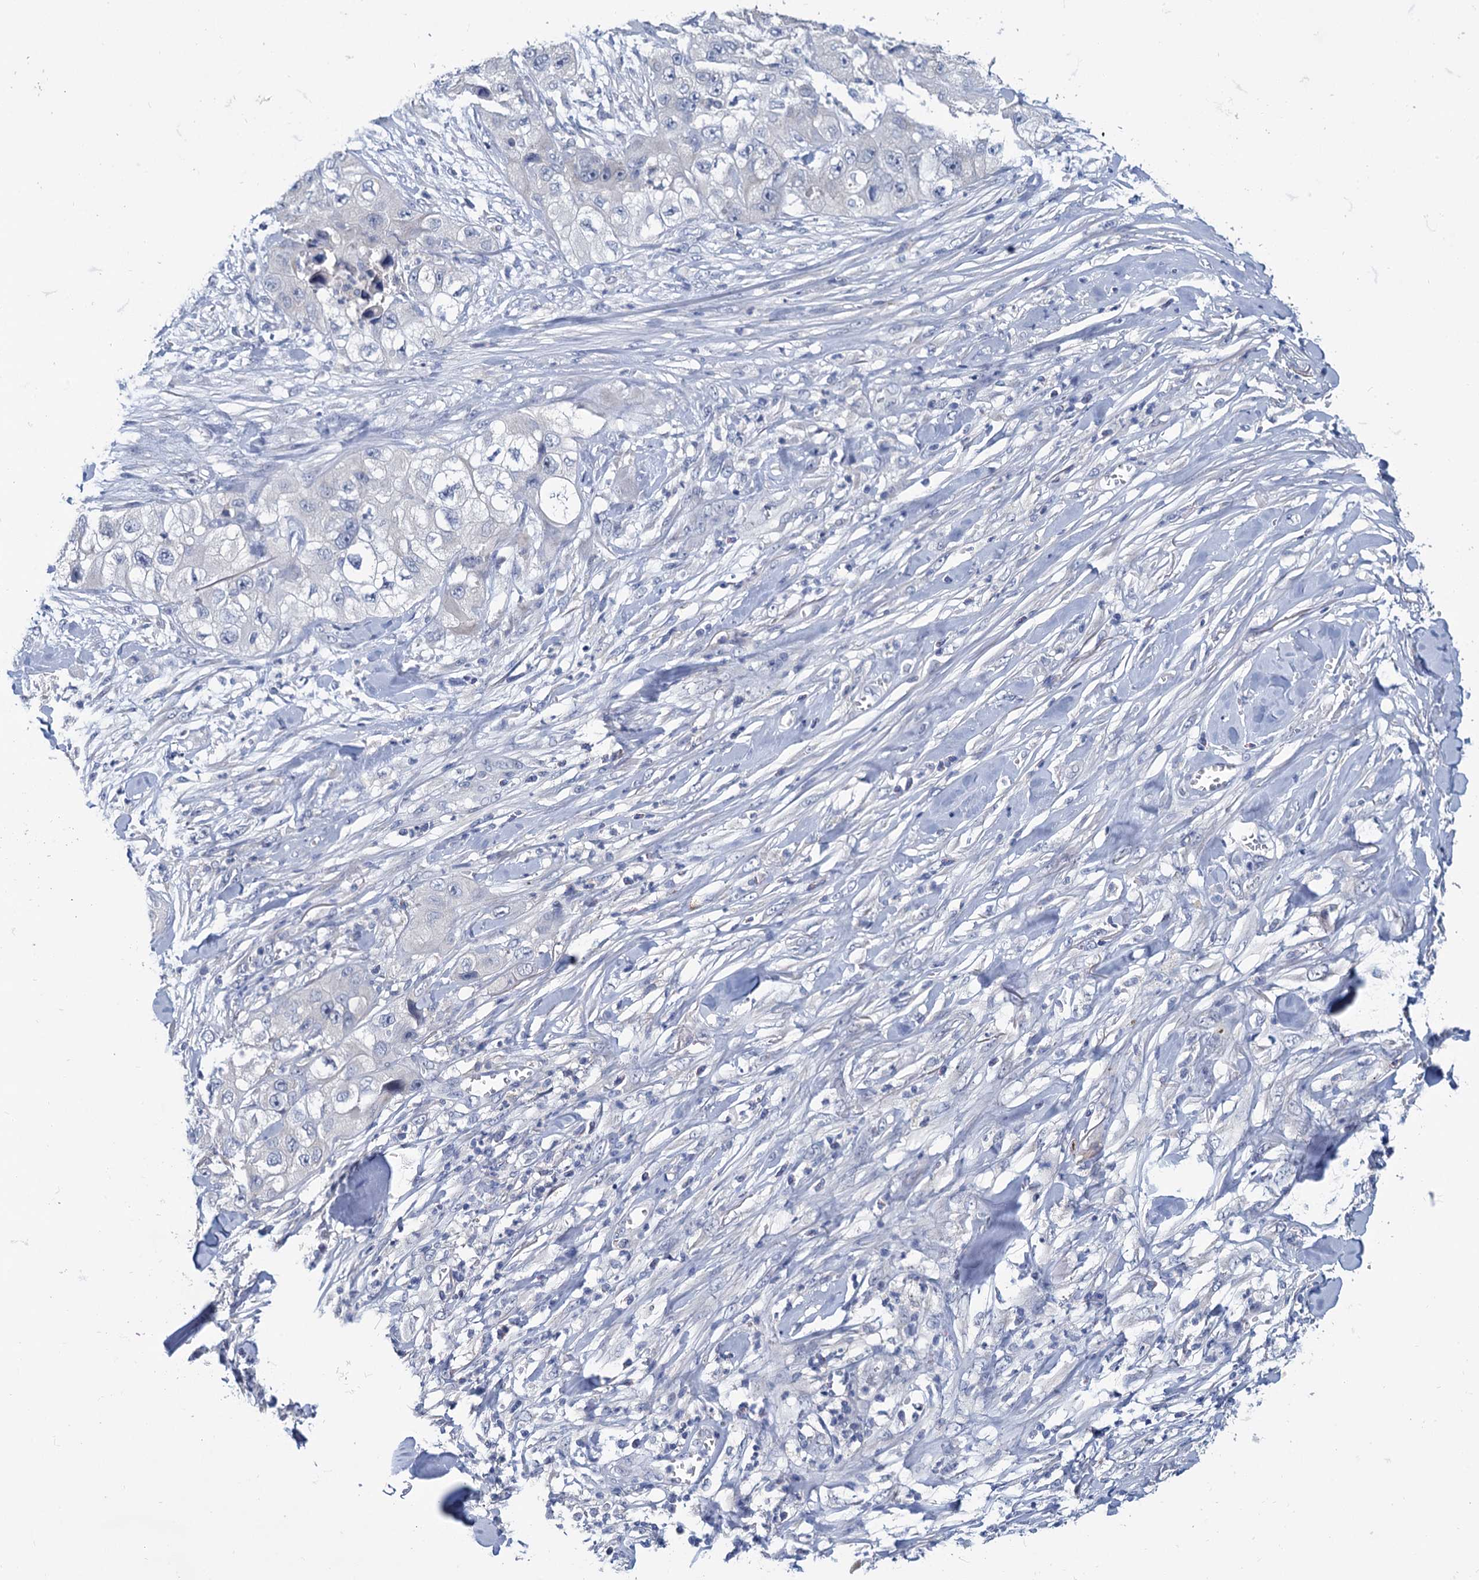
{"staining": {"intensity": "negative", "quantity": "none", "location": "none"}, "tissue": "skin cancer", "cell_type": "Tumor cells", "image_type": "cancer", "snomed": [{"axis": "morphology", "description": "Squamous cell carcinoma, NOS"}, {"axis": "topography", "description": "Skin"}, {"axis": "topography", "description": "Subcutis"}], "caption": "A histopathology image of skin squamous cell carcinoma stained for a protein exhibits no brown staining in tumor cells.", "gene": "ANKRD42", "patient": {"sex": "male", "age": 73}}